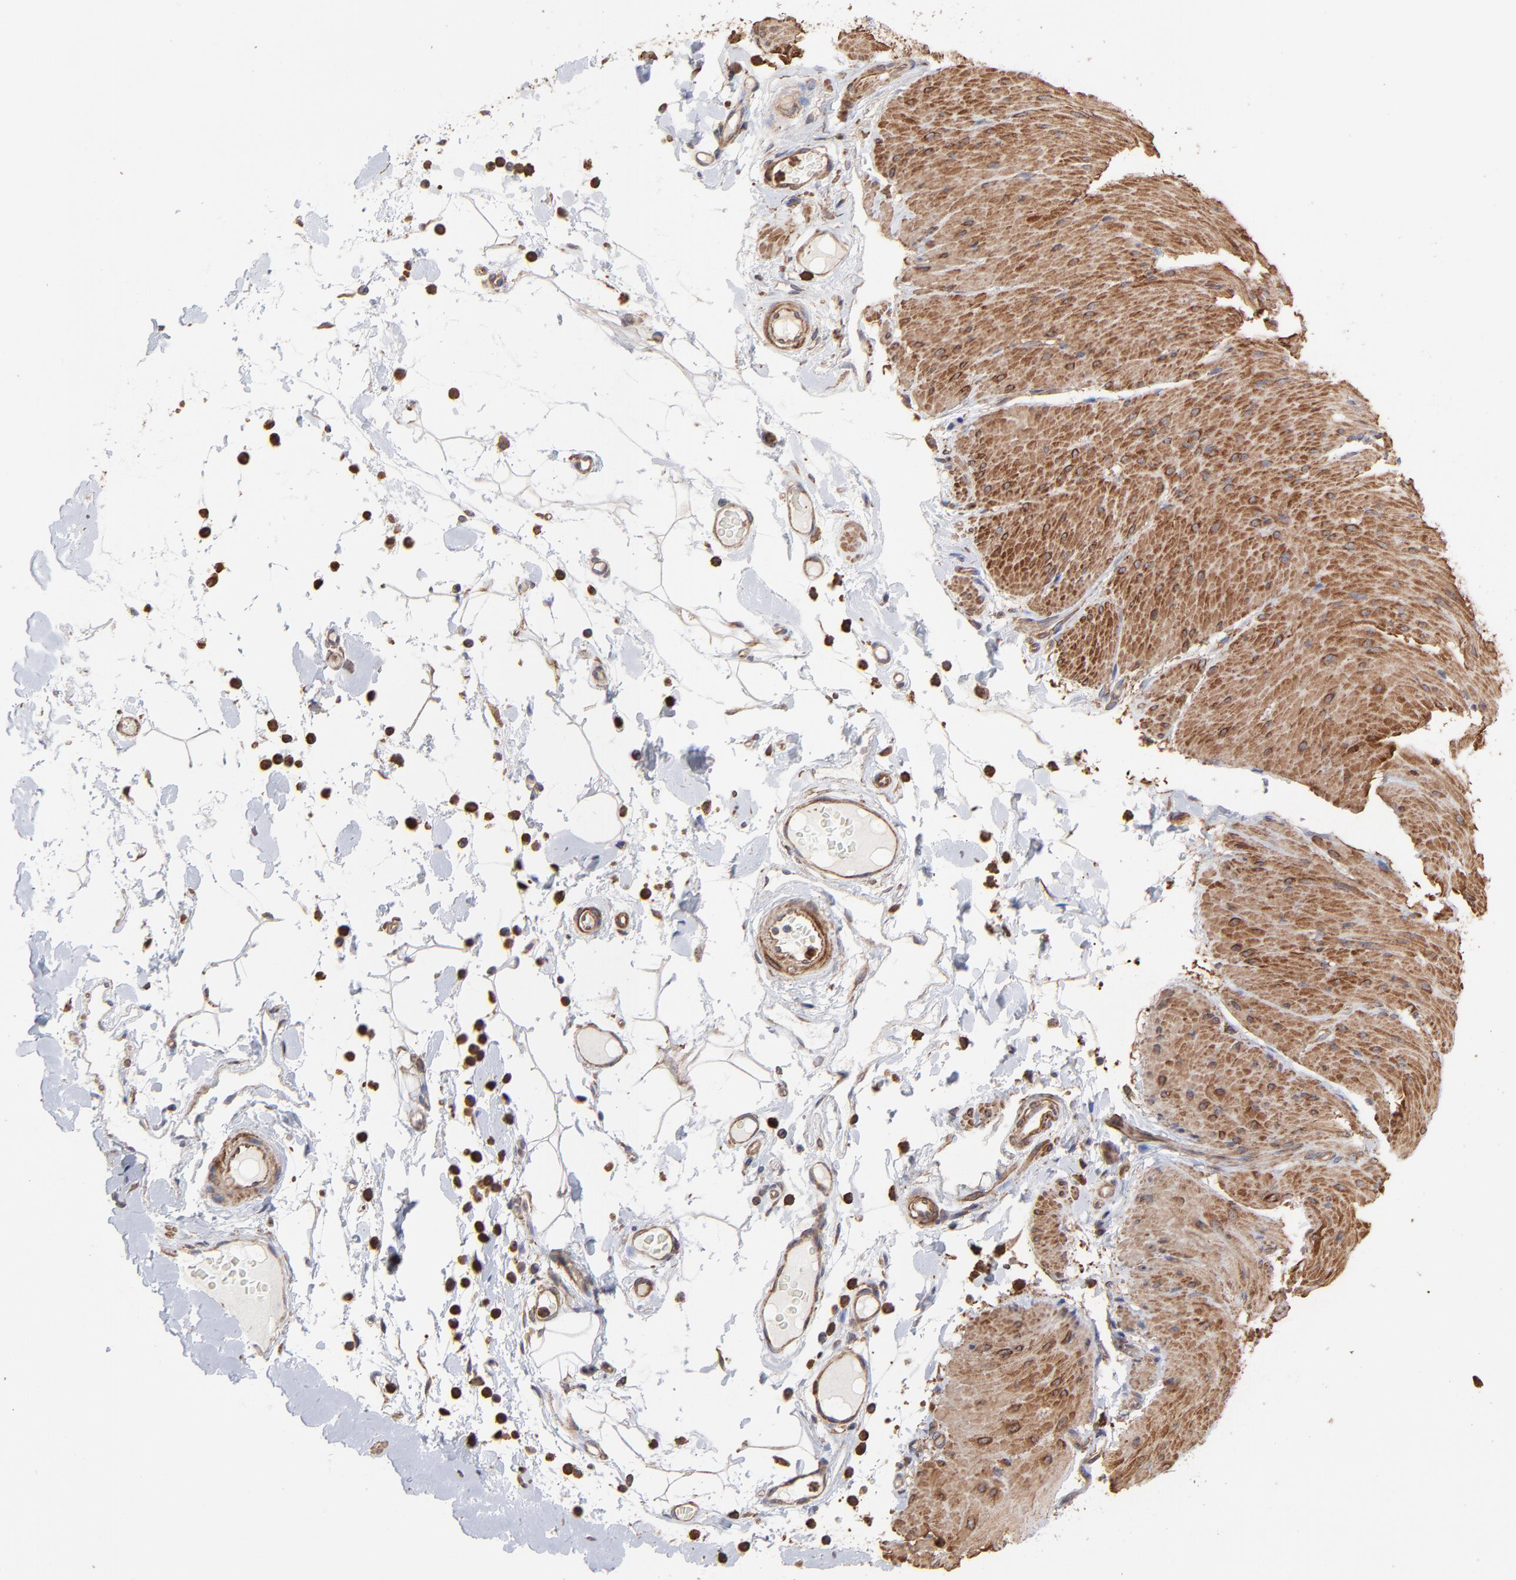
{"staining": {"intensity": "moderate", "quantity": ">75%", "location": "cytoplasmic/membranous"}, "tissue": "smooth muscle", "cell_type": "Smooth muscle cells", "image_type": "normal", "snomed": [{"axis": "morphology", "description": "Normal tissue, NOS"}, {"axis": "topography", "description": "Smooth muscle"}, {"axis": "topography", "description": "Colon"}], "caption": "This photomicrograph reveals IHC staining of benign human smooth muscle, with medium moderate cytoplasmic/membranous staining in approximately >75% of smooth muscle cells.", "gene": "PFKM", "patient": {"sex": "male", "age": 67}}